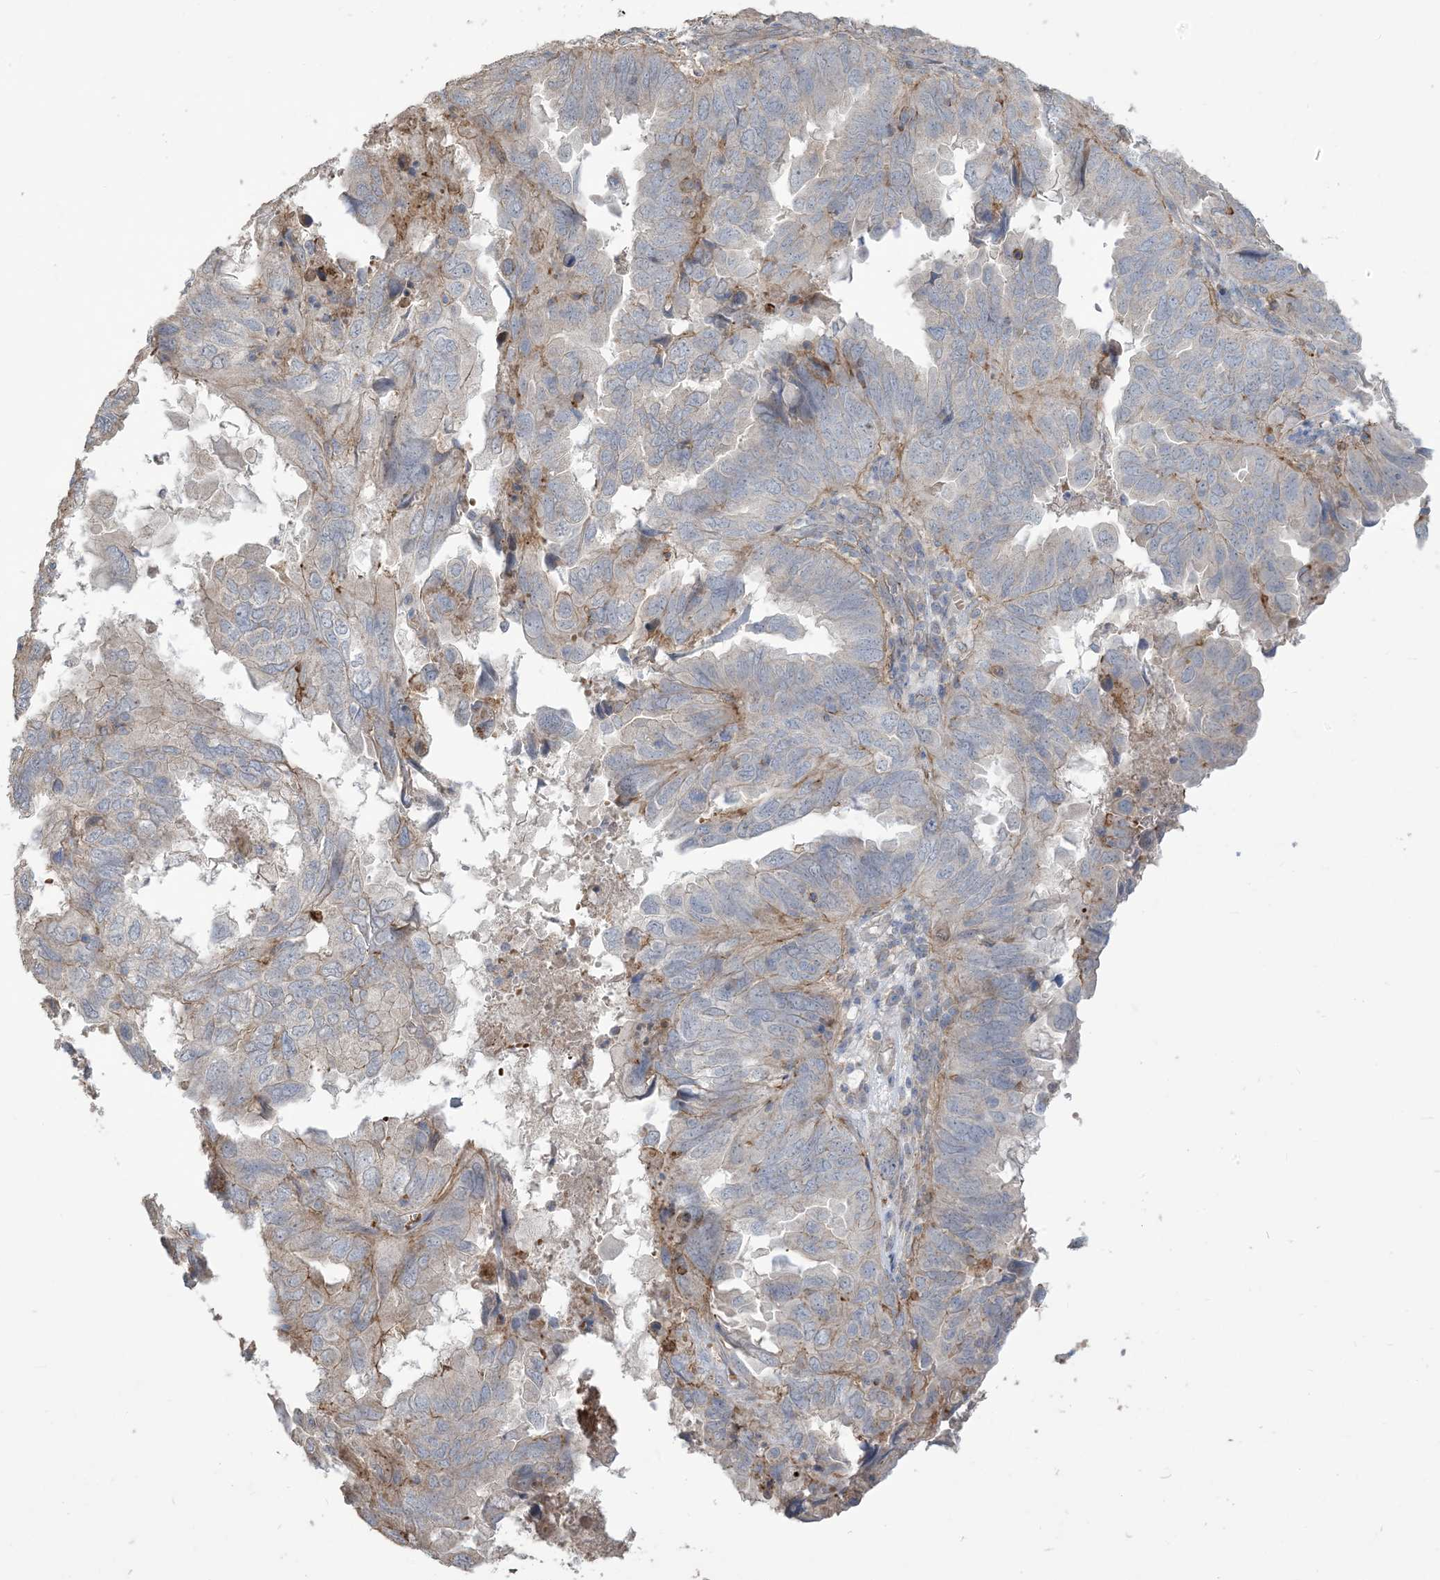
{"staining": {"intensity": "negative", "quantity": "none", "location": "none"}, "tissue": "endometrial cancer", "cell_type": "Tumor cells", "image_type": "cancer", "snomed": [{"axis": "morphology", "description": "Adenocarcinoma, NOS"}, {"axis": "topography", "description": "Uterus"}], "caption": "Immunohistochemistry (IHC) micrograph of neoplastic tissue: human endometrial adenocarcinoma stained with DAB (3,3'-diaminobenzidine) exhibits no significant protein positivity in tumor cells. (Brightfield microscopy of DAB immunohistochemistry (IHC) at high magnification).", "gene": "KLHL18", "patient": {"sex": "female", "age": 77}}